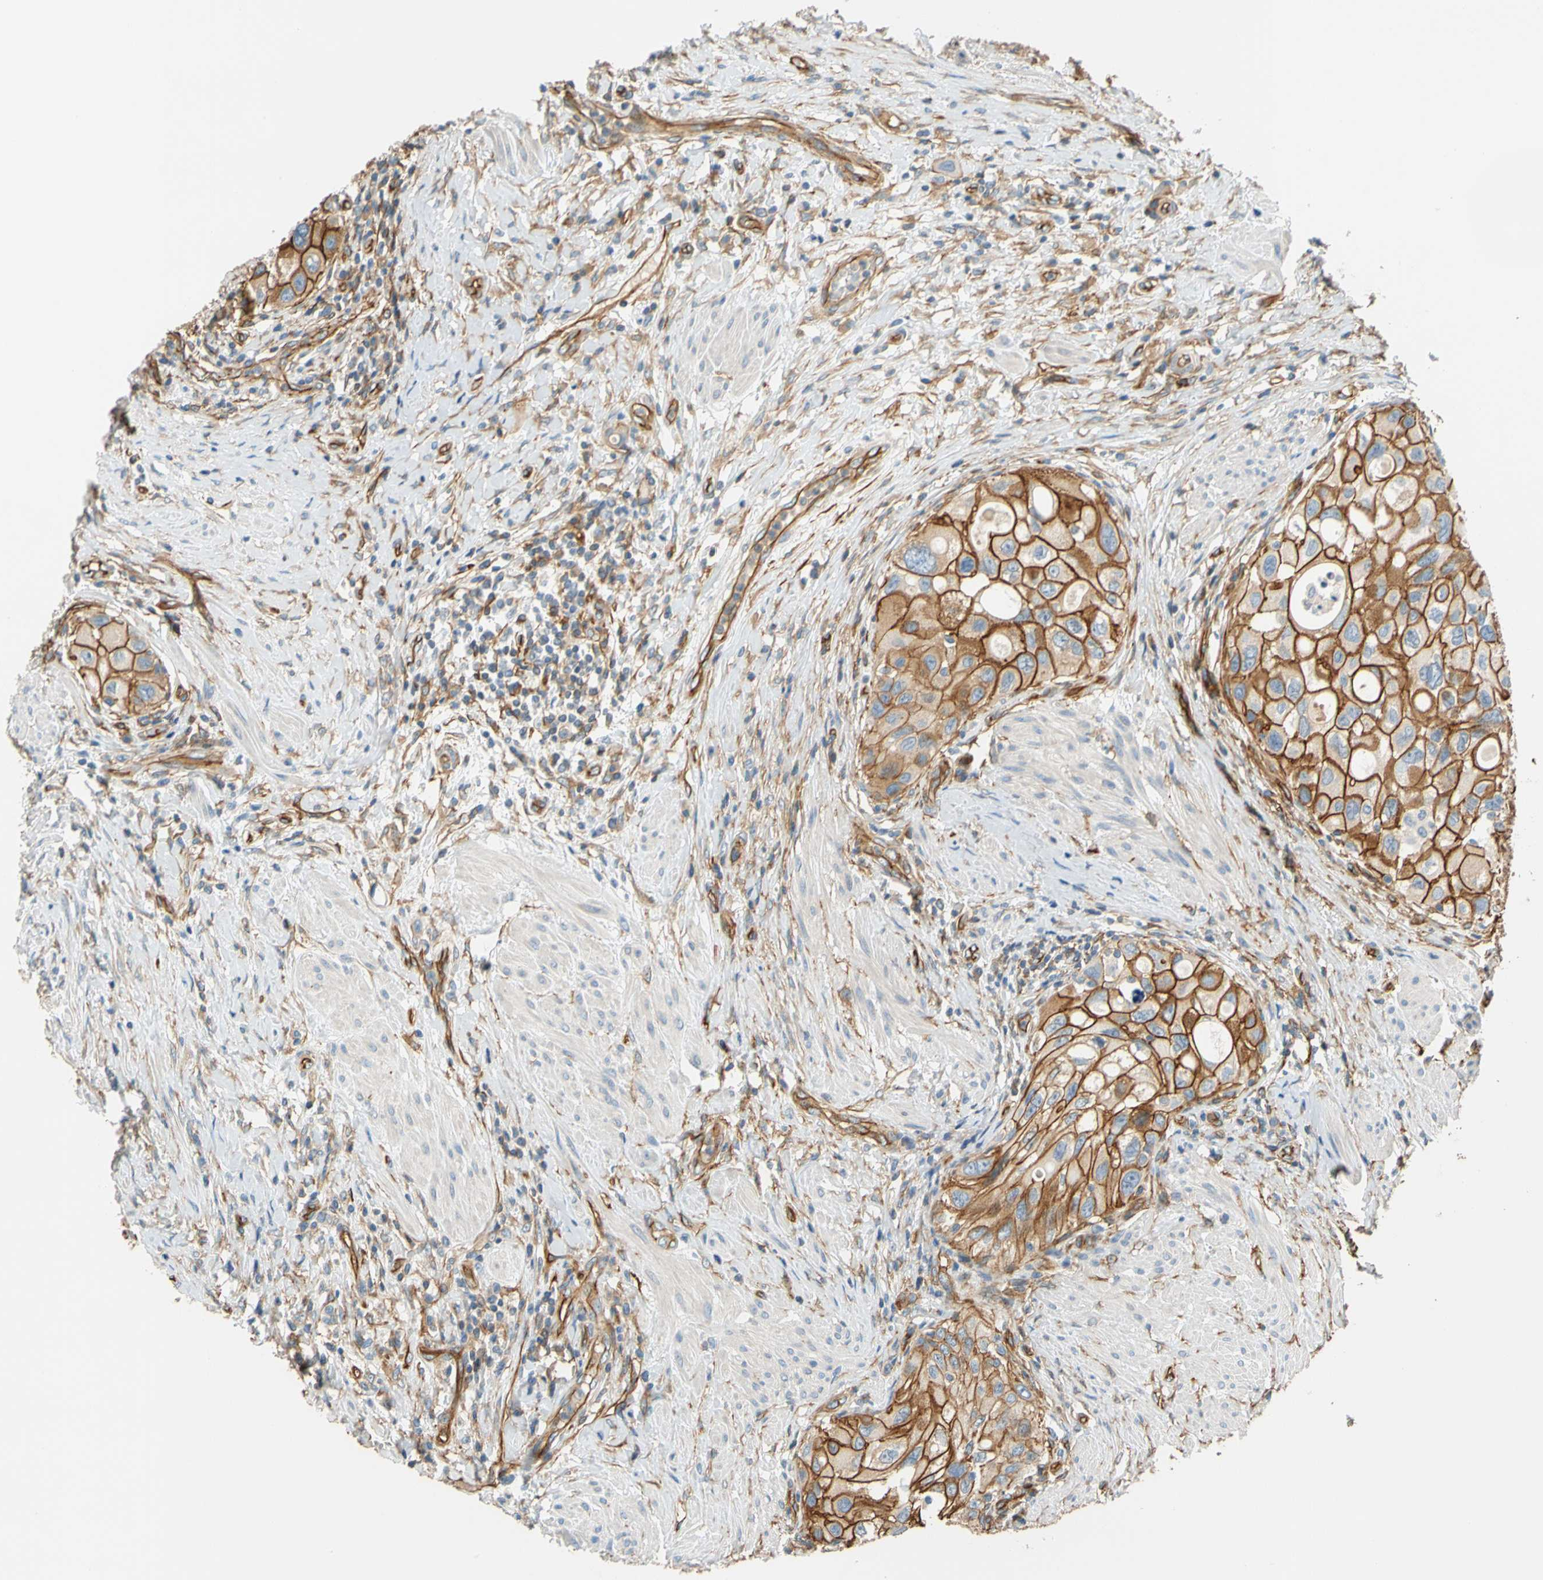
{"staining": {"intensity": "strong", "quantity": ">75%", "location": "cytoplasmic/membranous"}, "tissue": "urothelial cancer", "cell_type": "Tumor cells", "image_type": "cancer", "snomed": [{"axis": "morphology", "description": "Urothelial carcinoma, High grade"}, {"axis": "topography", "description": "Urinary bladder"}], "caption": "Immunohistochemistry of human urothelial cancer displays high levels of strong cytoplasmic/membranous staining in approximately >75% of tumor cells.", "gene": "SPTAN1", "patient": {"sex": "female", "age": 56}}